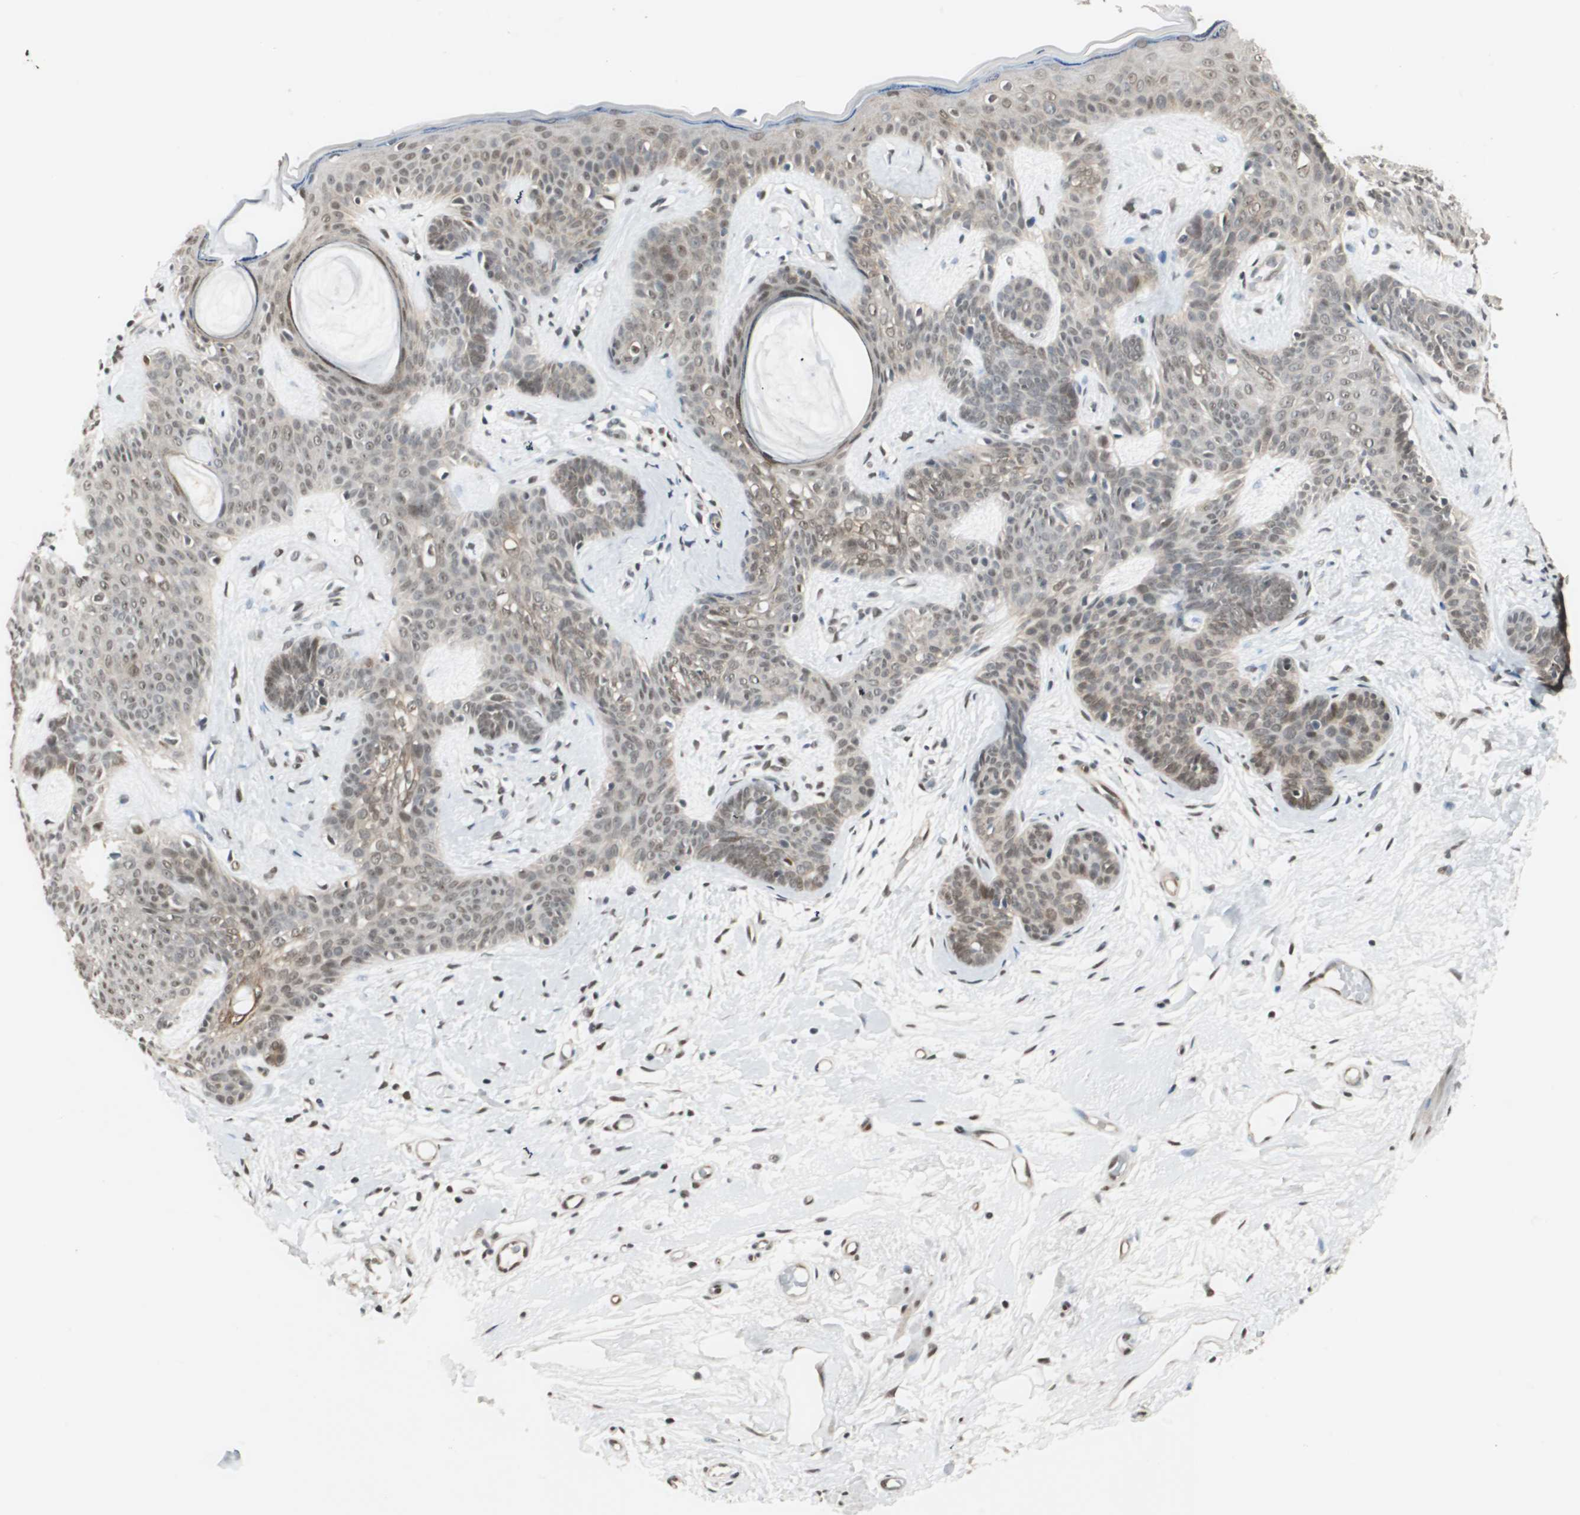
{"staining": {"intensity": "weak", "quantity": ">75%", "location": "cytoplasmic/membranous,nuclear"}, "tissue": "skin cancer", "cell_type": "Tumor cells", "image_type": "cancer", "snomed": [{"axis": "morphology", "description": "Developmental malformation"}, {"axis": "morphology", "description": "Basal cell carcinoma"}, {"axis": "topography", "description": "Skin"}], "caption": "Weak cytoplasmic/membranous and nuclear staining for a protein is appreciated in about >75% of tumor cells of skin cancer (basal cell carcinoma) using immunohistochemistry (IHC).", "gene": "ZBTB17", "patient": {"sex": "female", "age": 62}}